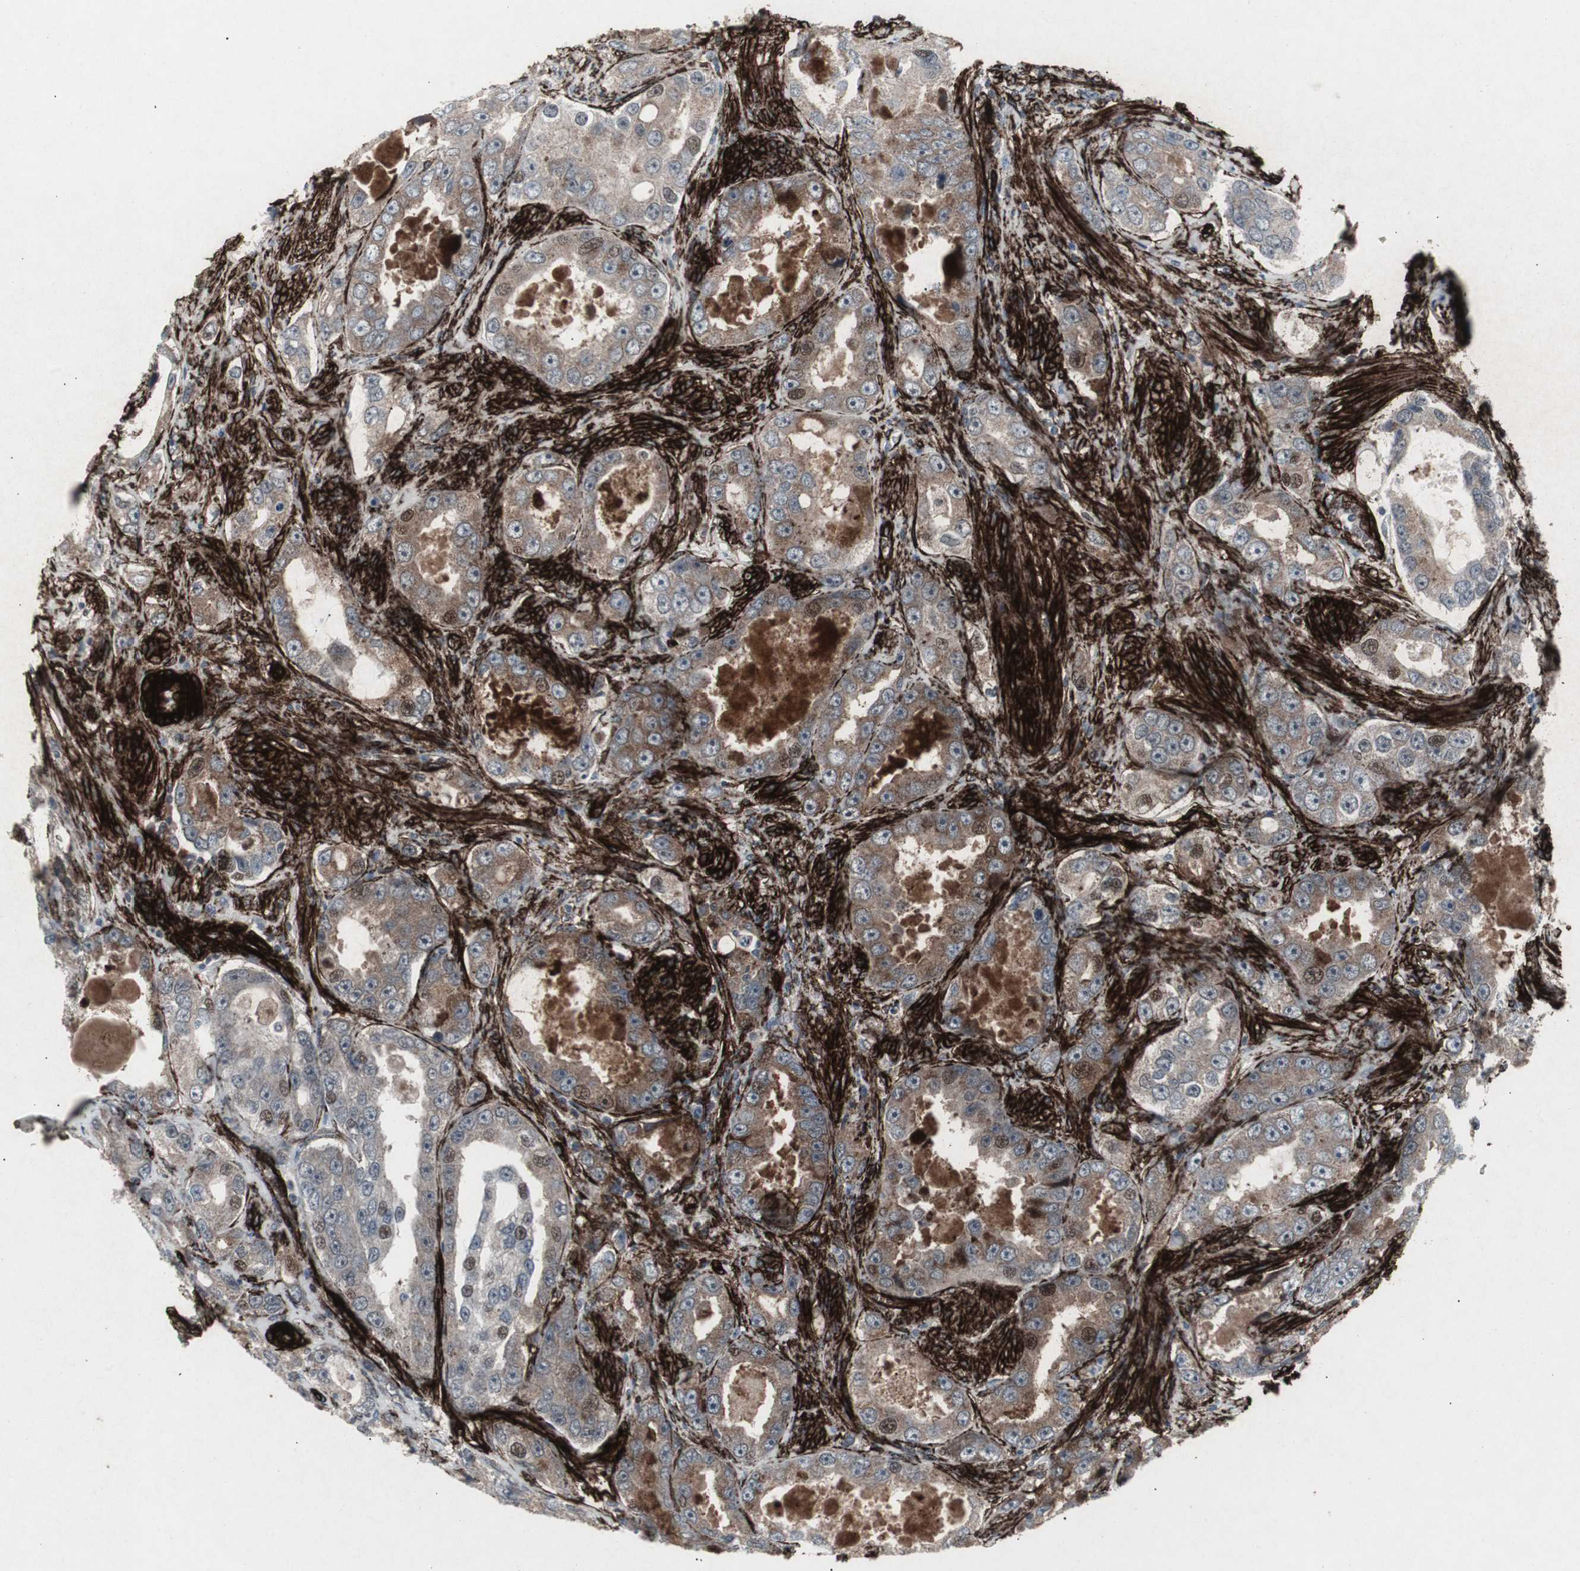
{"staining": {"intensity": "weak", "quantity": "25%-75%", "location": "cytoplasmic/membranous,nuclear"}, "tissue": "prostate cancer", "cell_type": "Tumor cells", "image_type": "cancer", "snomed": [{"axis": "morphology", "description": "Adenocarcinoma, High grade"}, {"axis": "topography", "description": "Prostate"}], "caption": "This is an image of immunohistochemistry (IHC) staining of prostate adenocarcinoma (high-grade), which shows weak positivity in the cytoplasmic/membranous and nuclear of tumor cells.", "gene": "PDGFA", "patient": {"sex": "male", "age": 63}}